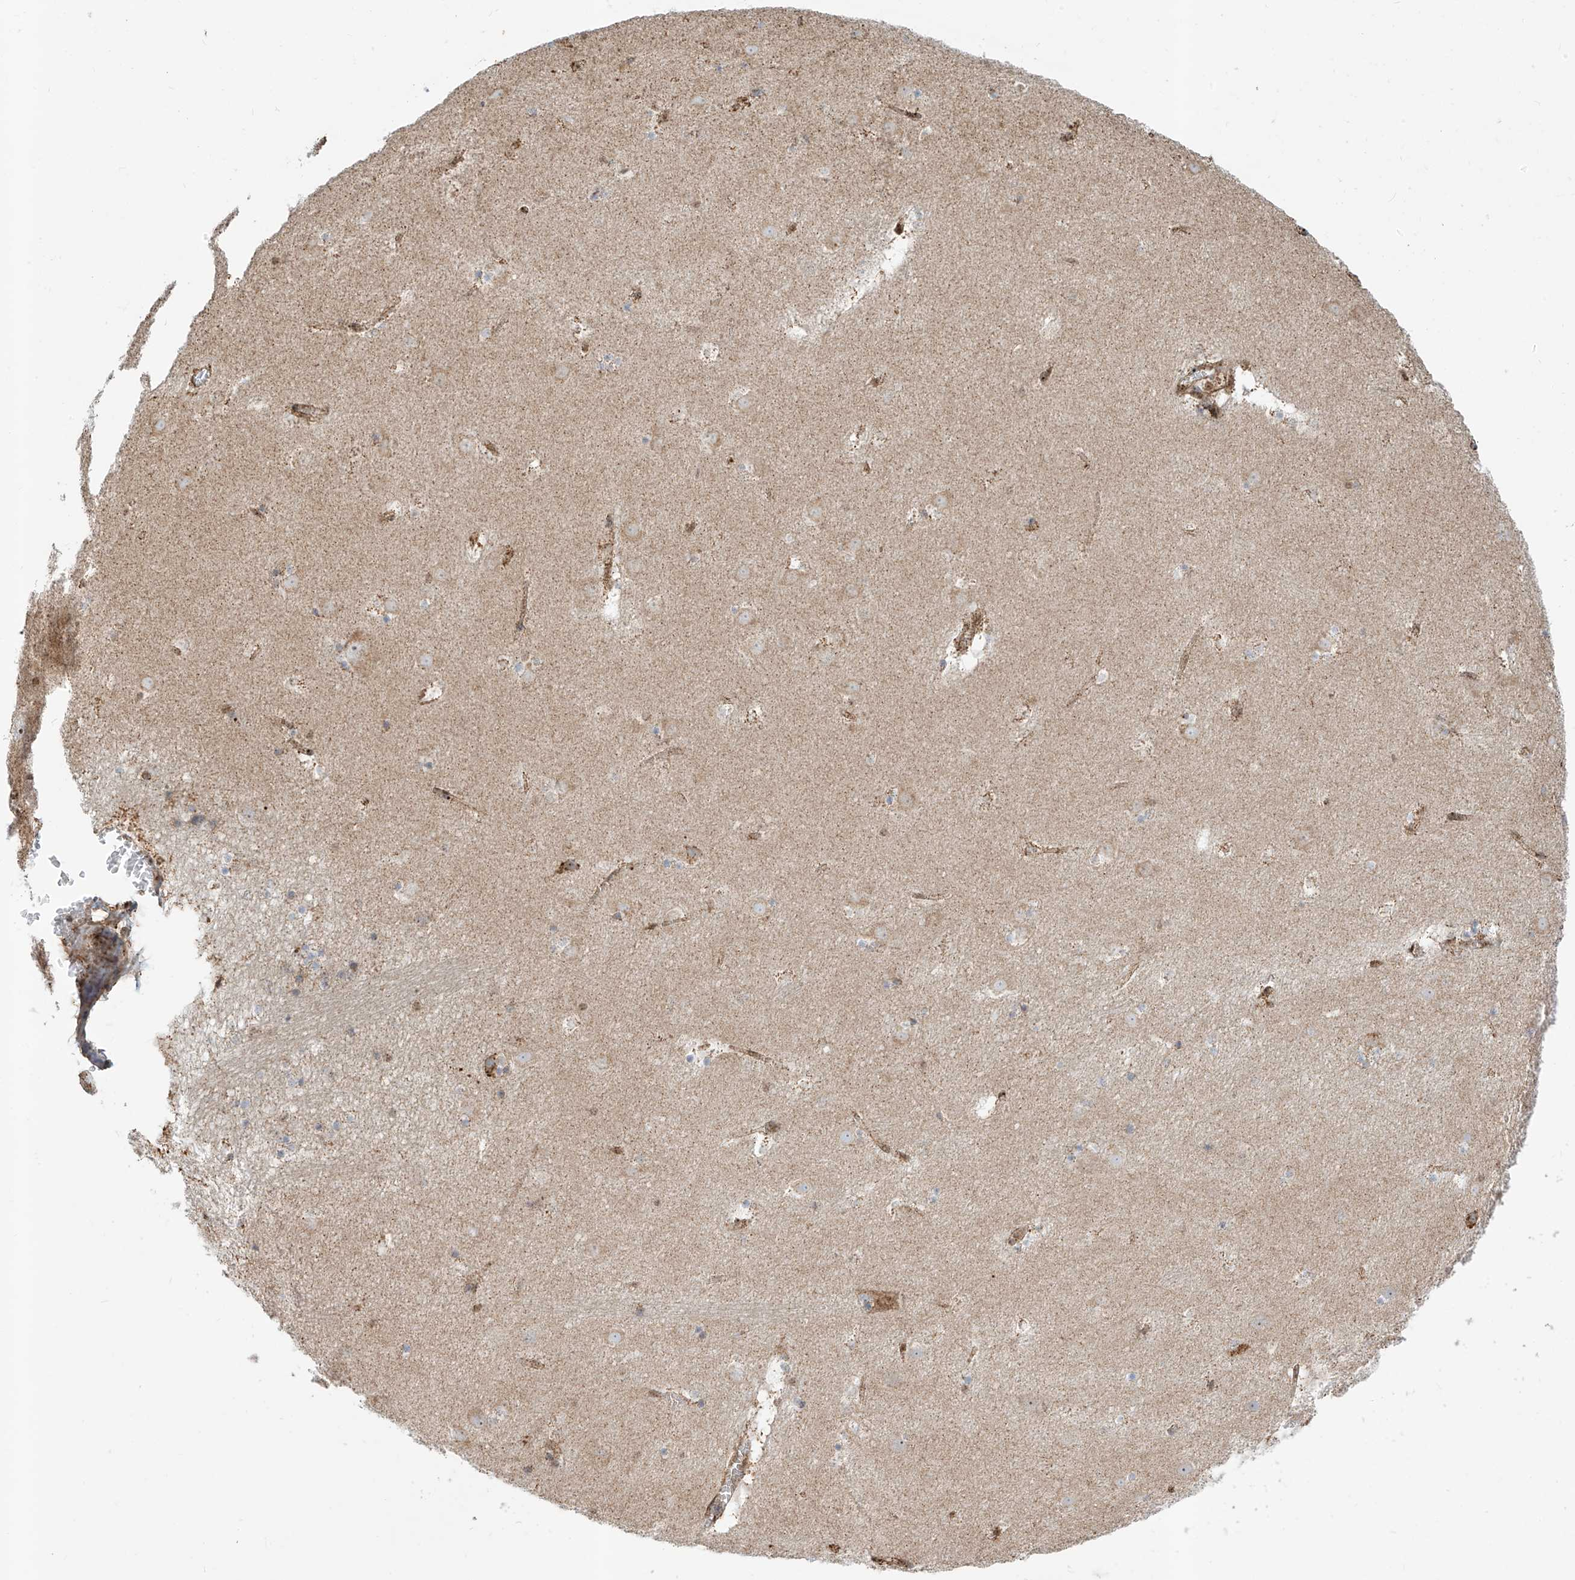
{"staining": {"intensity": "weak", "quantity": "<25%", "location": "cytoplasmic/membranous"}, "tissue": "caudate", "cell_type": "Glial cells", "image_type": "normal", "snomed": [{"axis": "morphology", "description": "Normal tissue, NOS"}, {"axis": "topography", "description": "Lateral ventricle wall"}], "caption": "Human caudate stained for a protein using immunohistochemistry (IHC) shows no positivity in glial cells.", "gene": "ZBTB8A", "patient": {"sex": "male", "age": 45}}